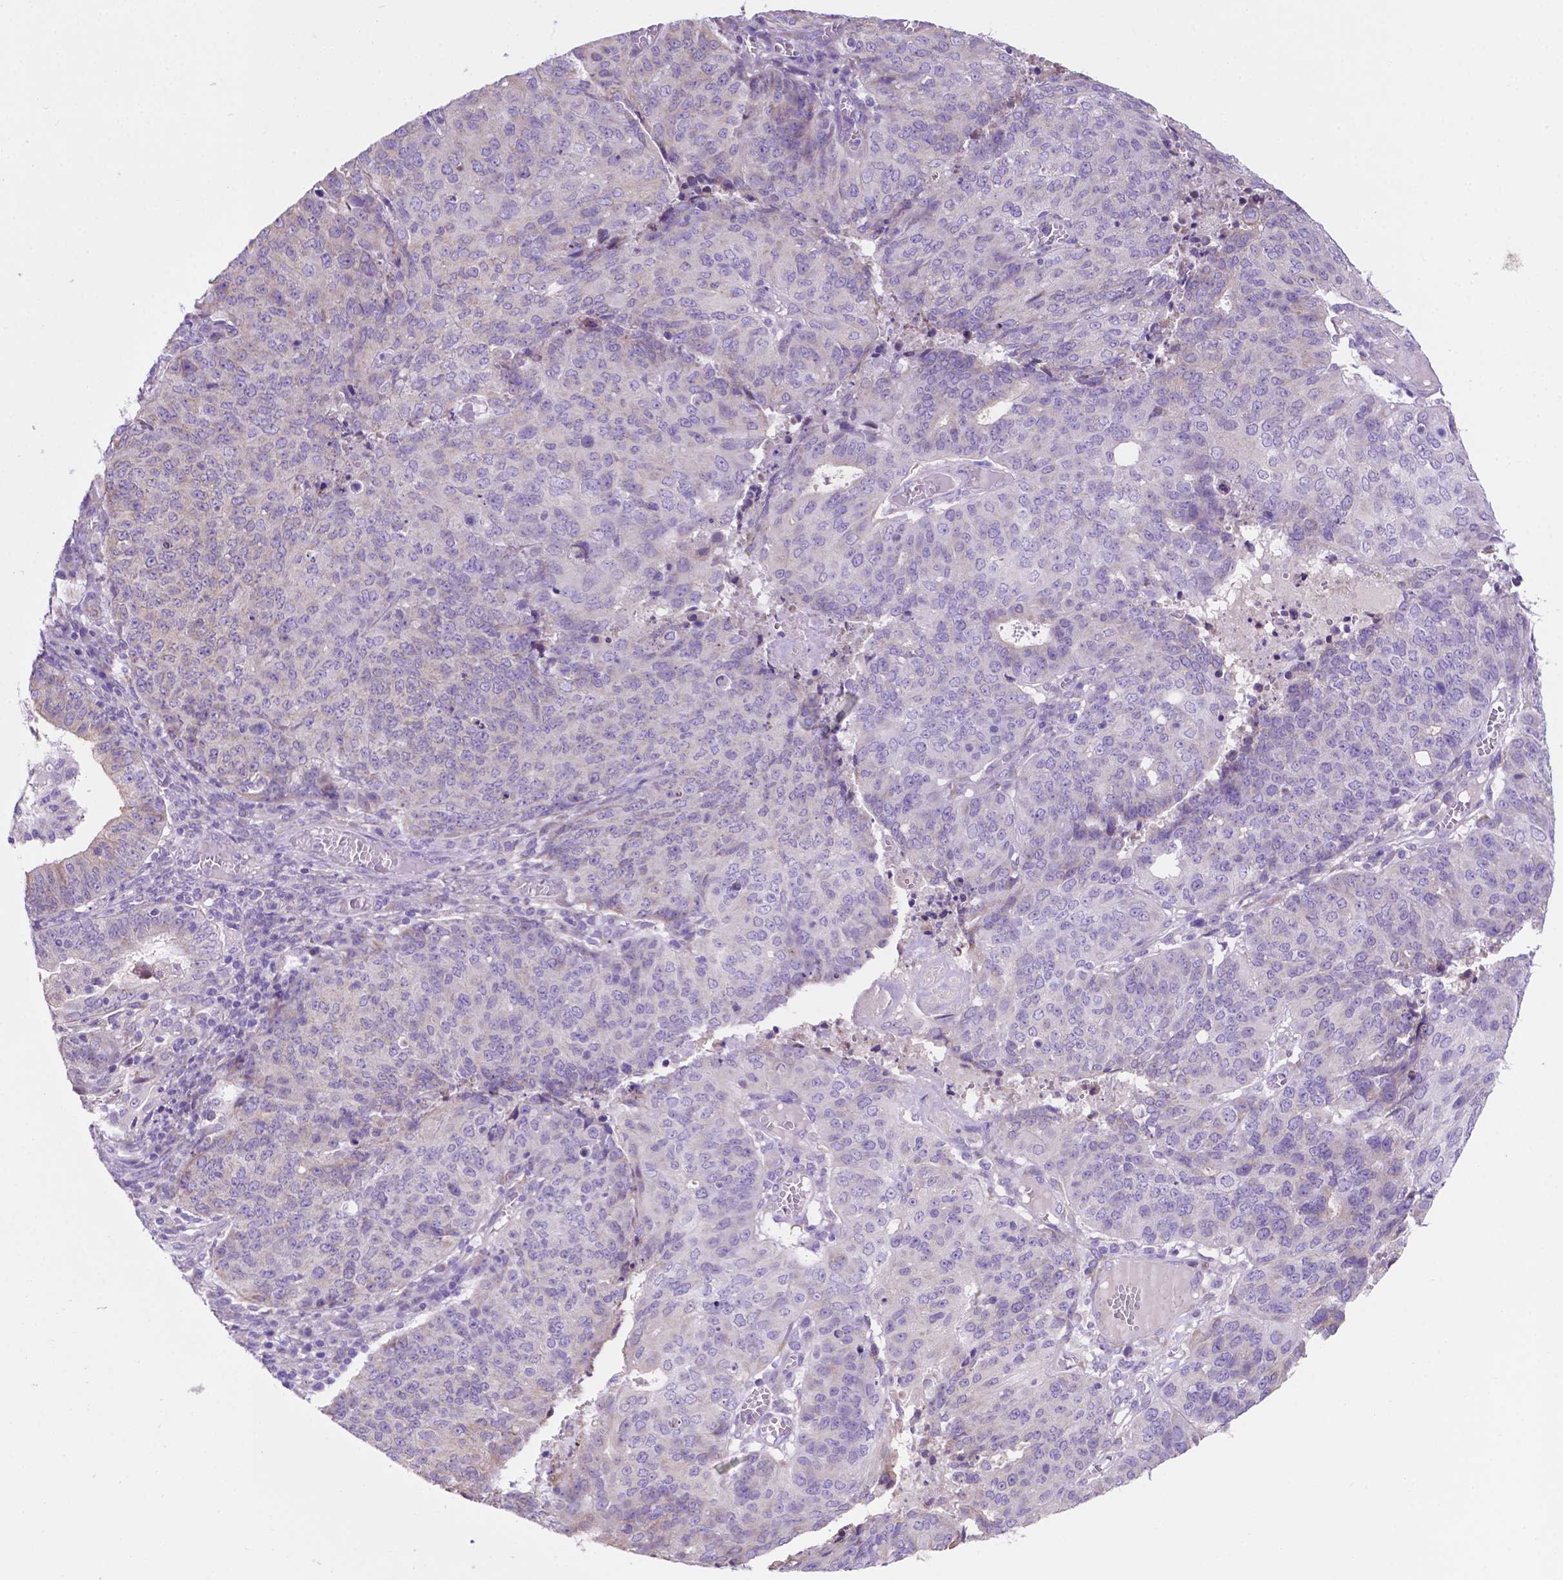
{"staining": {"intensity": "negative", "quantity": "none", "location": "none"}, "tissue": "endometrial cancer", "cell_type": "Tumor cells", "image_type": "cancer", "snomed": [{"axis": "morphology", "description": "Adenocarcinoma, NOS"}, {"axis": "topography", "description": "Endometrium"}], "caption": "High magnification brightfield microscopy of endometrial cancer (adenocarcinoma) stained with DAB (brown) and counterstained with hematoxylin (blue): tumor cells show no significant expression.", "gene": "CEACAM7", "patient": {"sex": "female", "age": 82}}